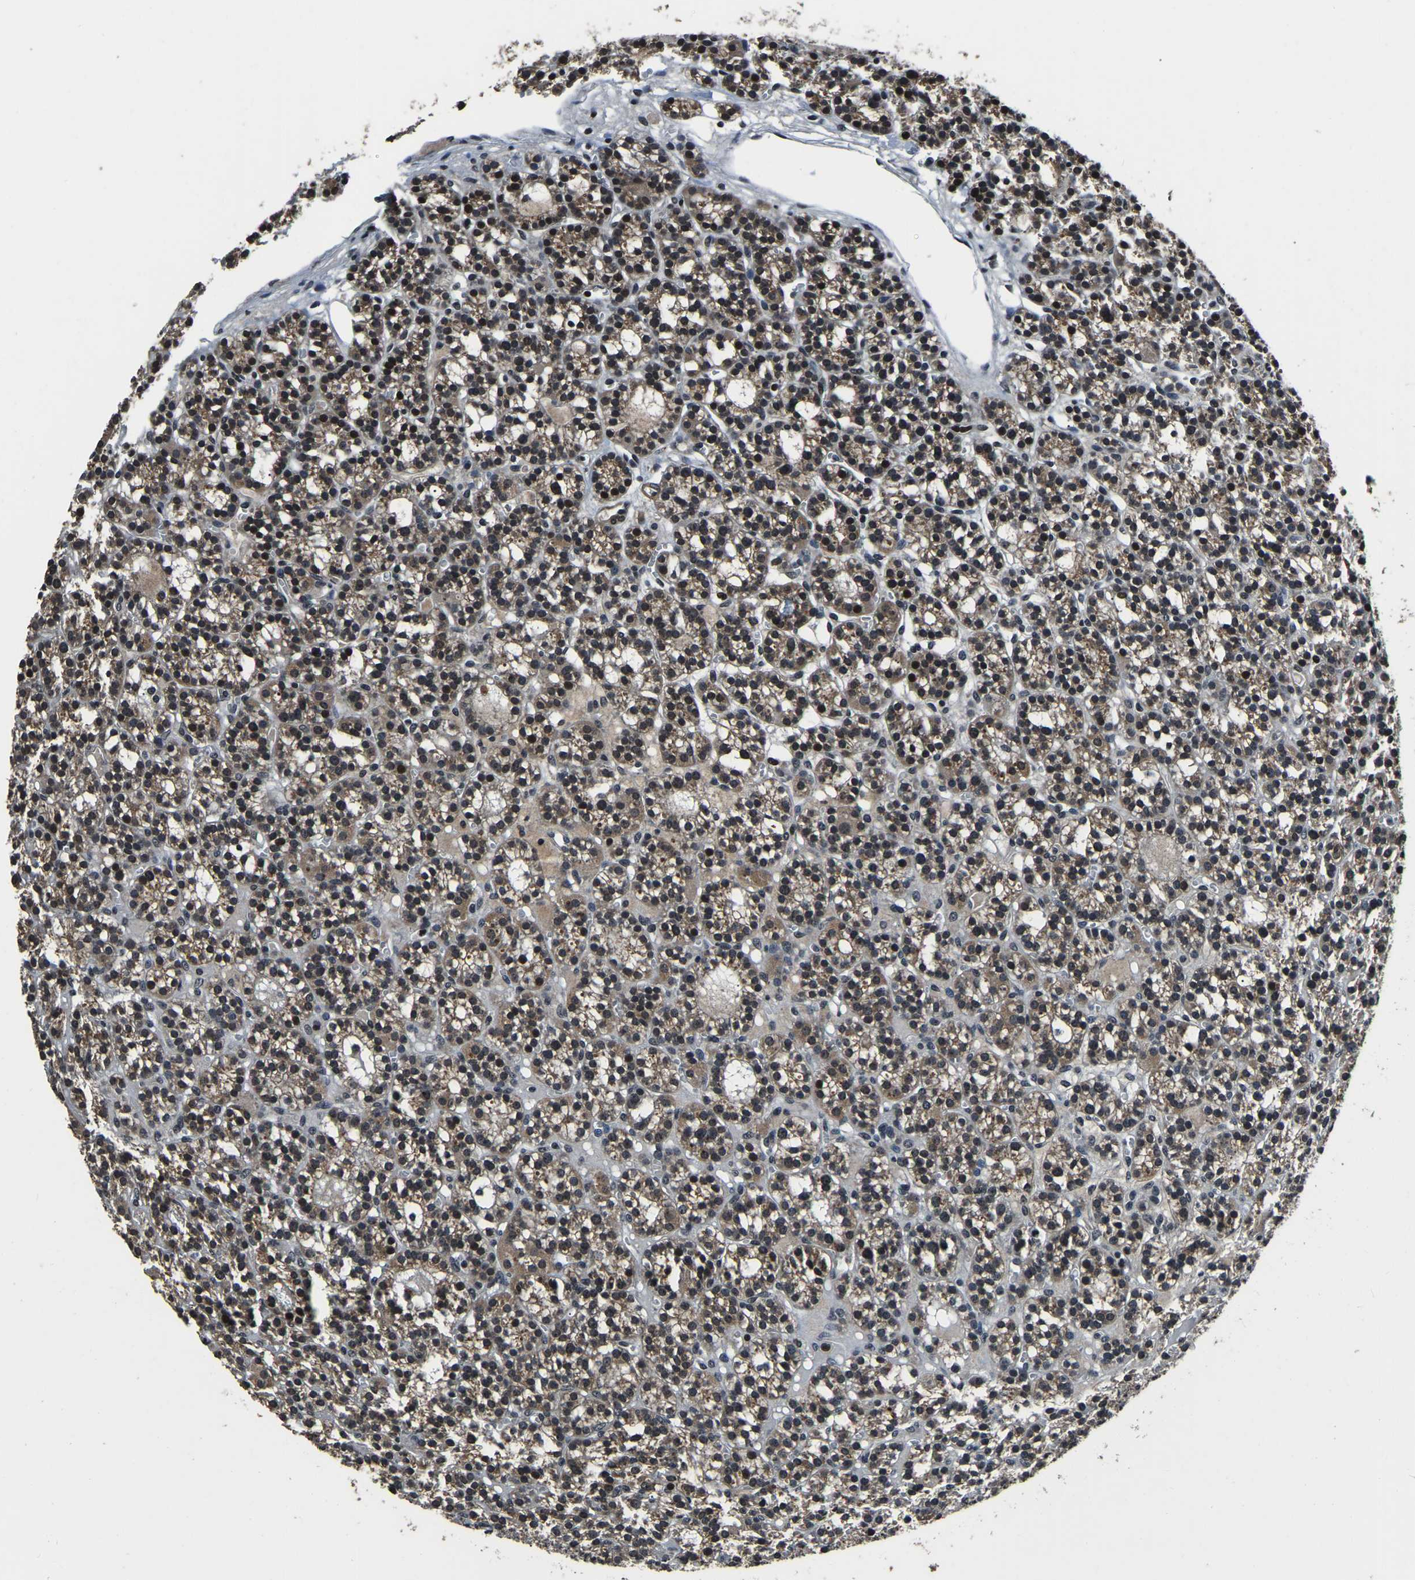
{"staining": {"intensity": "moderate", "quantity": ">75%", "location": "cytoplasmic/membranous"}, "tissue": "parathyroid gland", "cell_type": "Glandular cells", "image_type": "normal", "snomed": [{"axis": "morphology", "description": "Normal tissue, NOS"}, {"axis": "morphology", "description": "Adenoma, NOS"}, {"axis": "topography", "description": "Parathyroid gland"}], "caption": "Approximately >75% of glandular cells in benign parathyroid gland display moderate cytoplasmic/membranous protein expression as visualized by brown immunohistochemical staining.", "gene": "ANKIB1", "patient": {"sex": "female", "age": 58}}